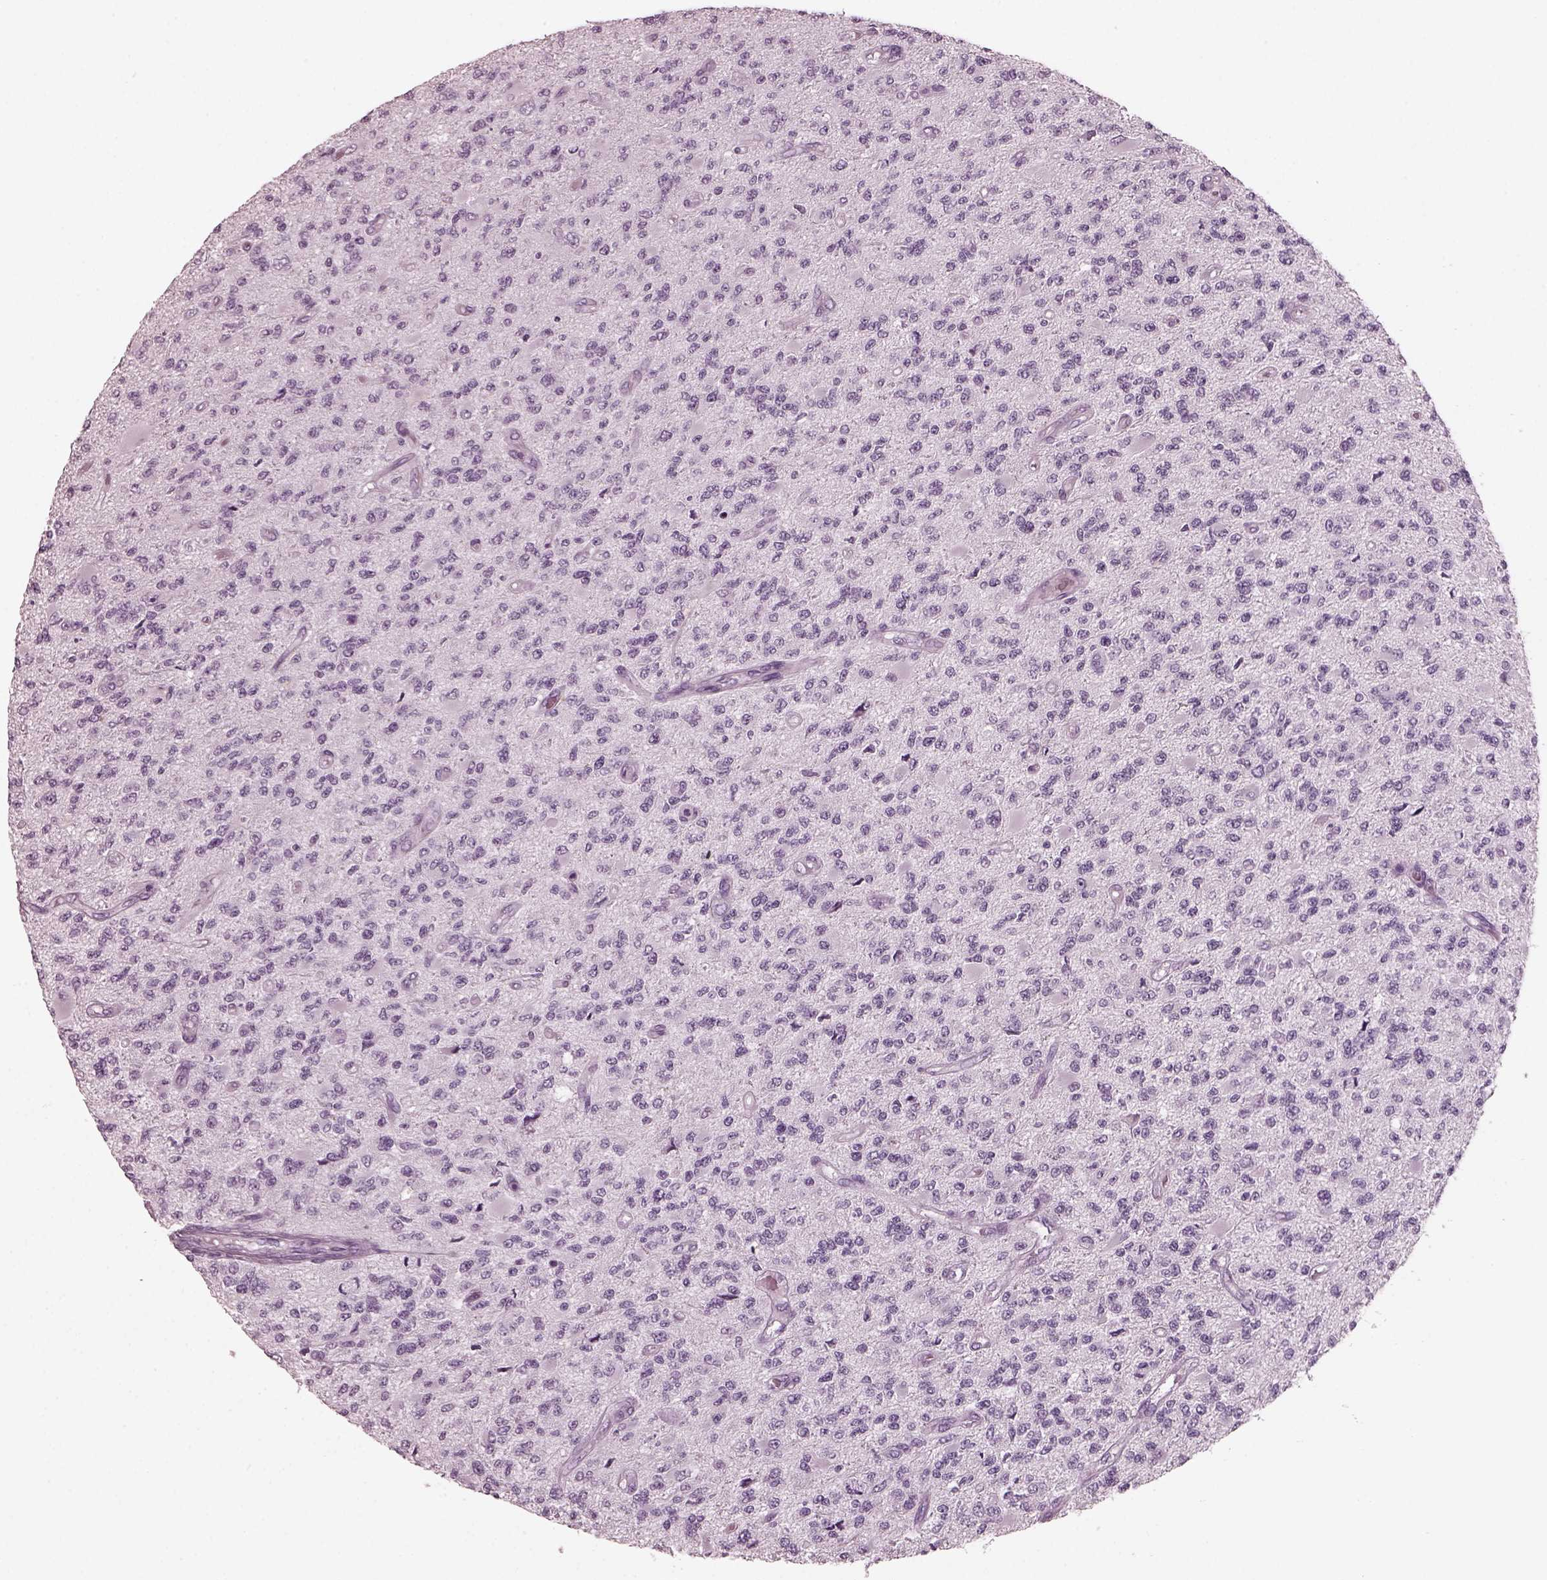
{"staining": {"intensity": "negative", "quantity": "none", "location": "none"}, "tissue": "glioma", "cell_type": "Tumor cells", "image_type": "cancer", "snomed": [{"axis": "morphology", "description": "Glioma, malignant, High grade"}, {"axis": "topography", "description": "Brain"}], "caption": "Immunohistochemical staining of human high-grade glioma (malignant) displays no significant staining in tumor cells. Nuclei are stained in blue.", "gene": "RCVRN", "patient": {"sex": "female", "age": 63}}